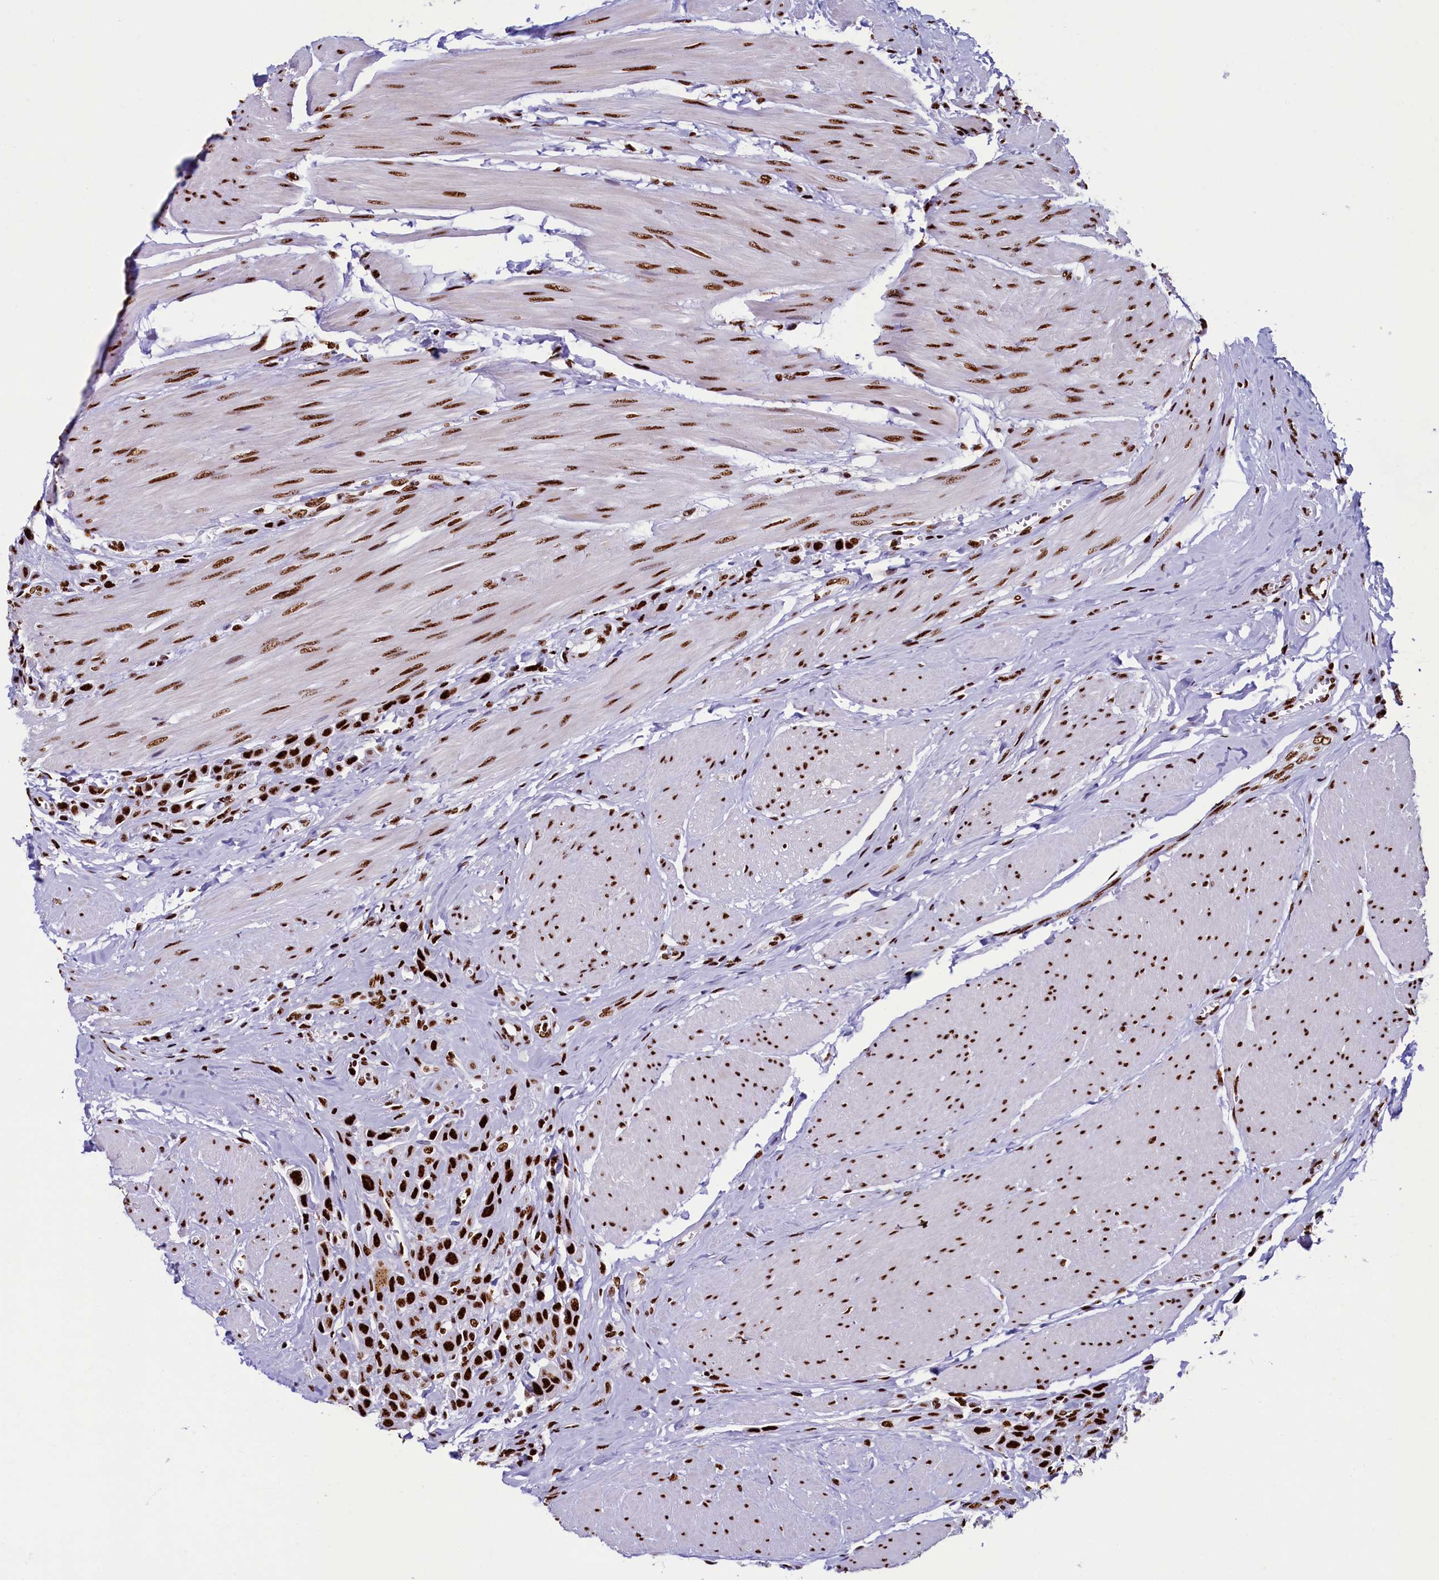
{"staining": {"intensity": "strong", "quantity": ">75%", "location": "nuclear"}, "tissue": "urothelial cancer", "cell_type": "Tumor cells", "image_type": "cancer", "snomed": [{"axis": "morphology", "description": "Urothelial carcinoma, High grade"}, {"axis": "topography", "description": "Urinary bladder"}], "caption": "High-power microscopy captured an IHC image of high-grade urothelial carcinoma, revealing strong nuclear expression in approximately >75% of tumor cells.", "gene": "SRRM2", "patient": {"sex": "male", "age": 50}}